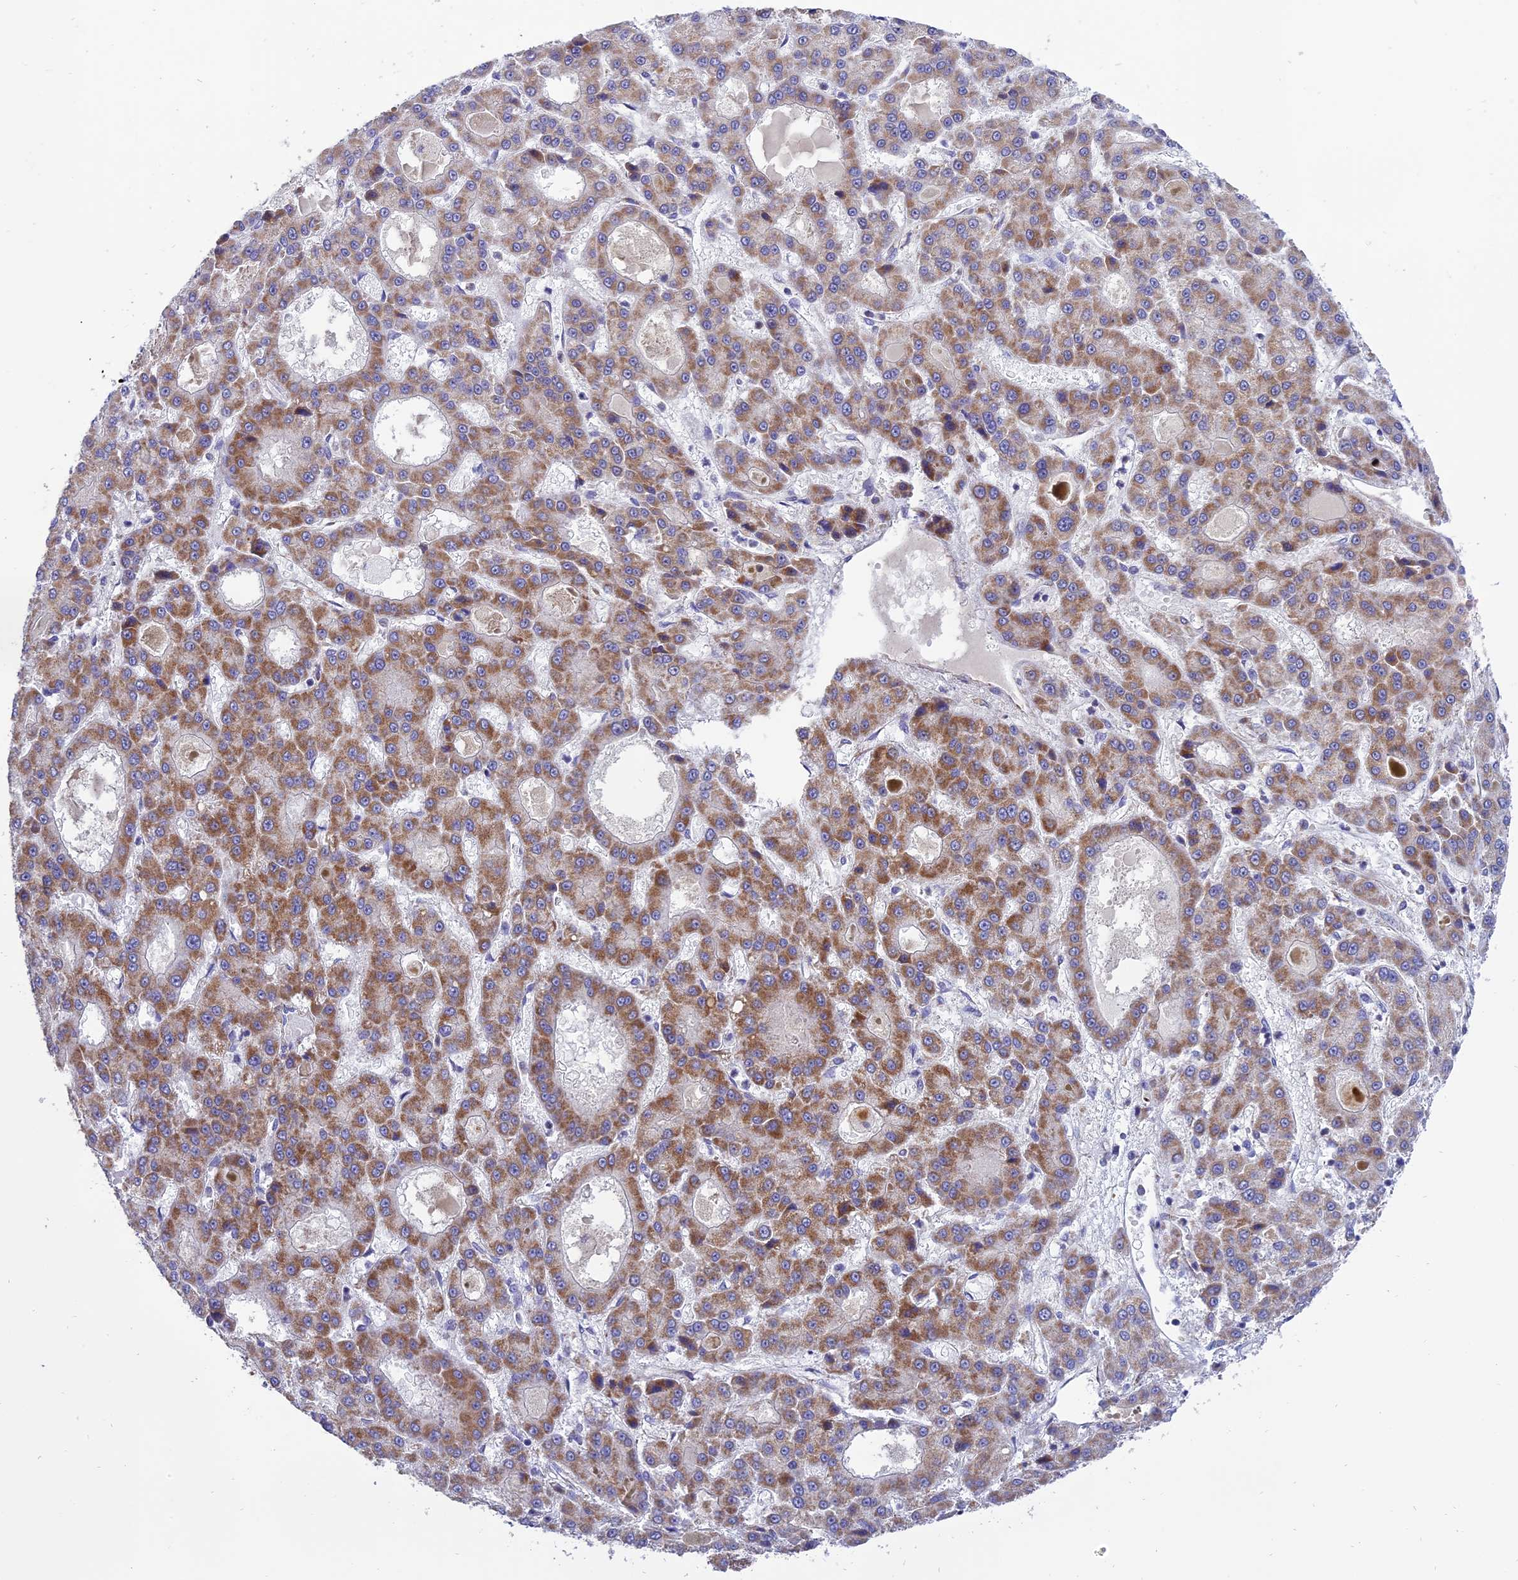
{"staining": {"intensity": "moderate", "quantity": ">75%", "location": "cytoplasmic/membranous"}, "tissue": "liver cancer", "cell_type": "Tumor cells", "image_type": "cancer", "snomed": [{"axis": "morphology", "description": "Carcinoma, Hepatocellular, NOS"}, {"axis": "topography", "description": "Liver"}], "caption": "Immunohistochemical staining of human liver cancer (hepatocellular carcinoma) demonstrates medium levels of moderate cytoplasmic/membranous protein positivity in about >75% of tumor cells.", "gene": "MRPS34", "patient": {"sex": "male", "age": 70}}